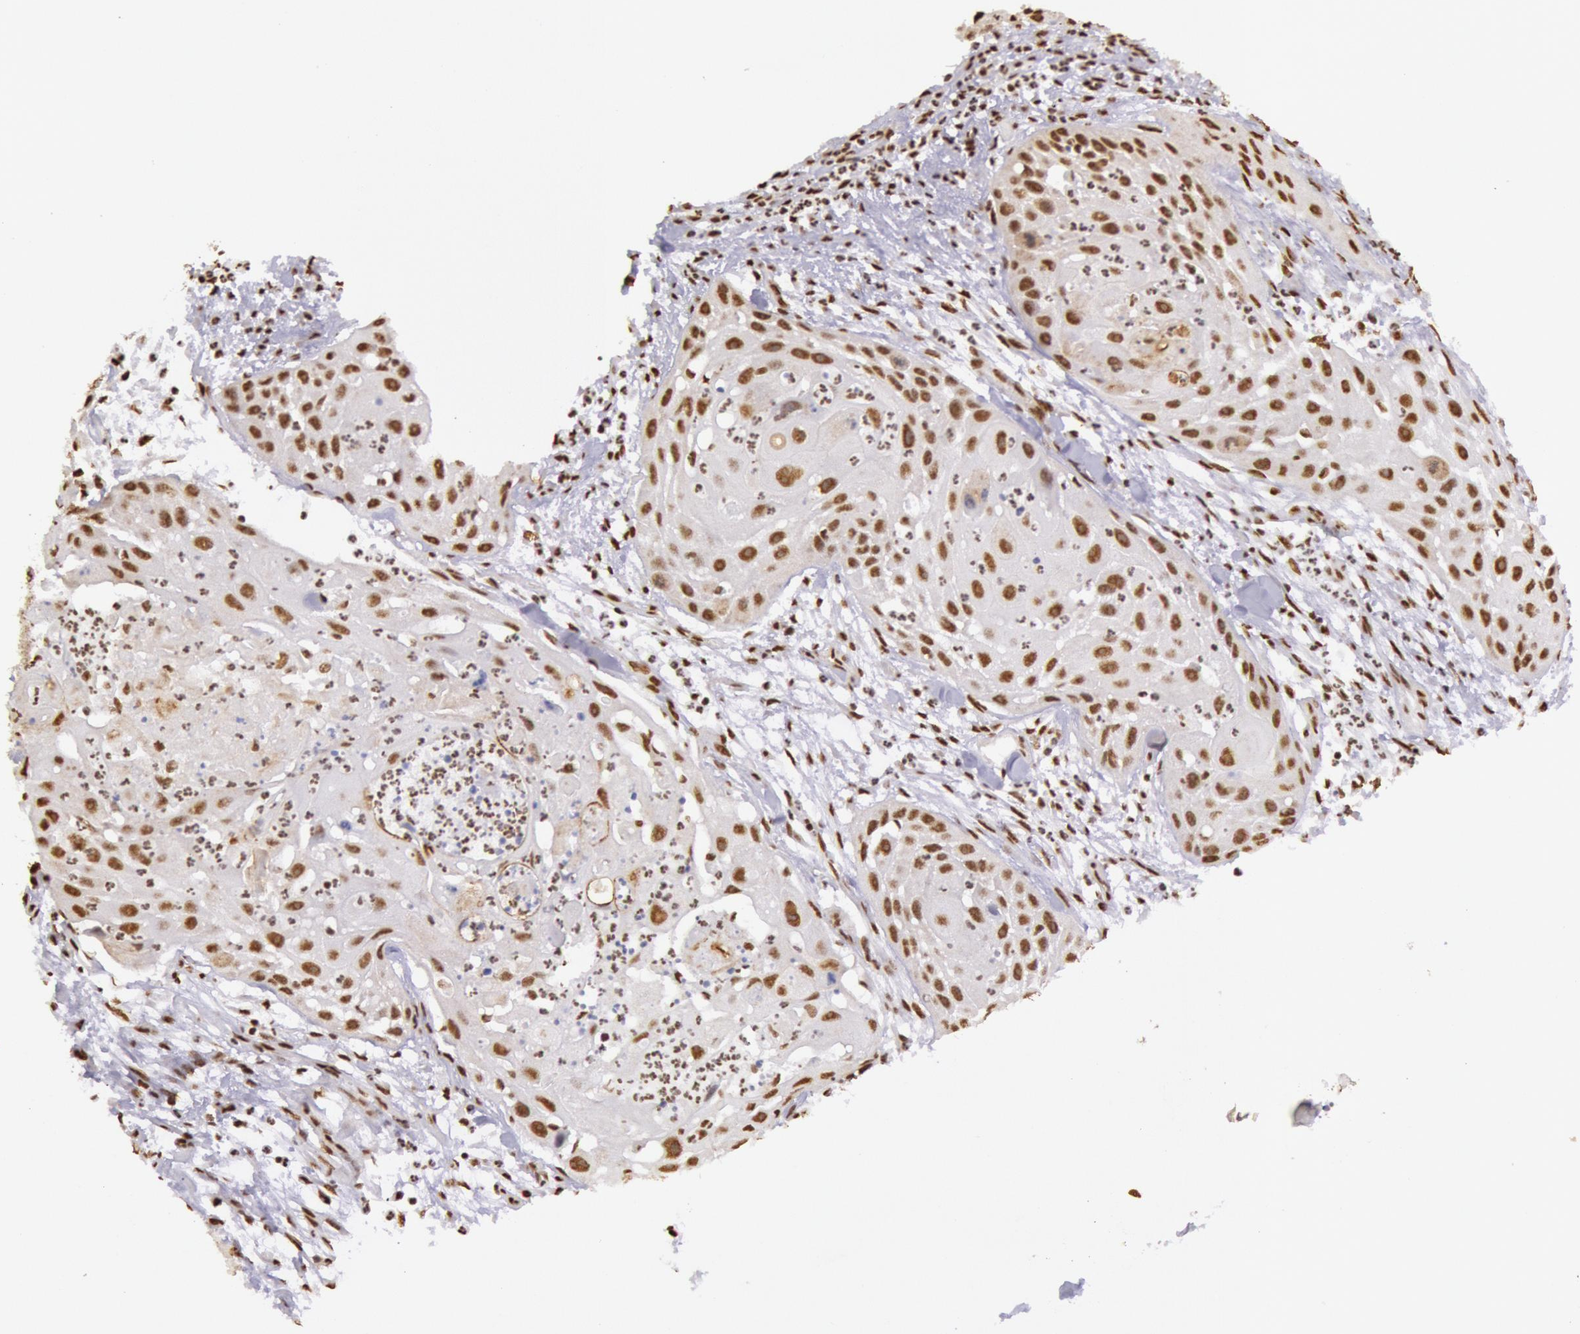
{"staining": {"intensity": "moderate", "quantity": ">75%", "location": "nuclear"}, "tissue": "head and neck cancer", "cell_type": "Tumor cells", "image_type": "cancer", "snomed": [{"axis": "morphology", "description": "Squamous cell carcinoma, NOS"}, {"axis": "topography", "description": "Head-Neck"}], "caption": "A high-resolution histopathology image shows immunohistochemistry (IHC) staining of head and neck cancer, which displays moderate nuclear staining in approximately >75% of tumor cells.", "gene": "HNRNPH2", "patient": {"sex": "male", "age": 64}}